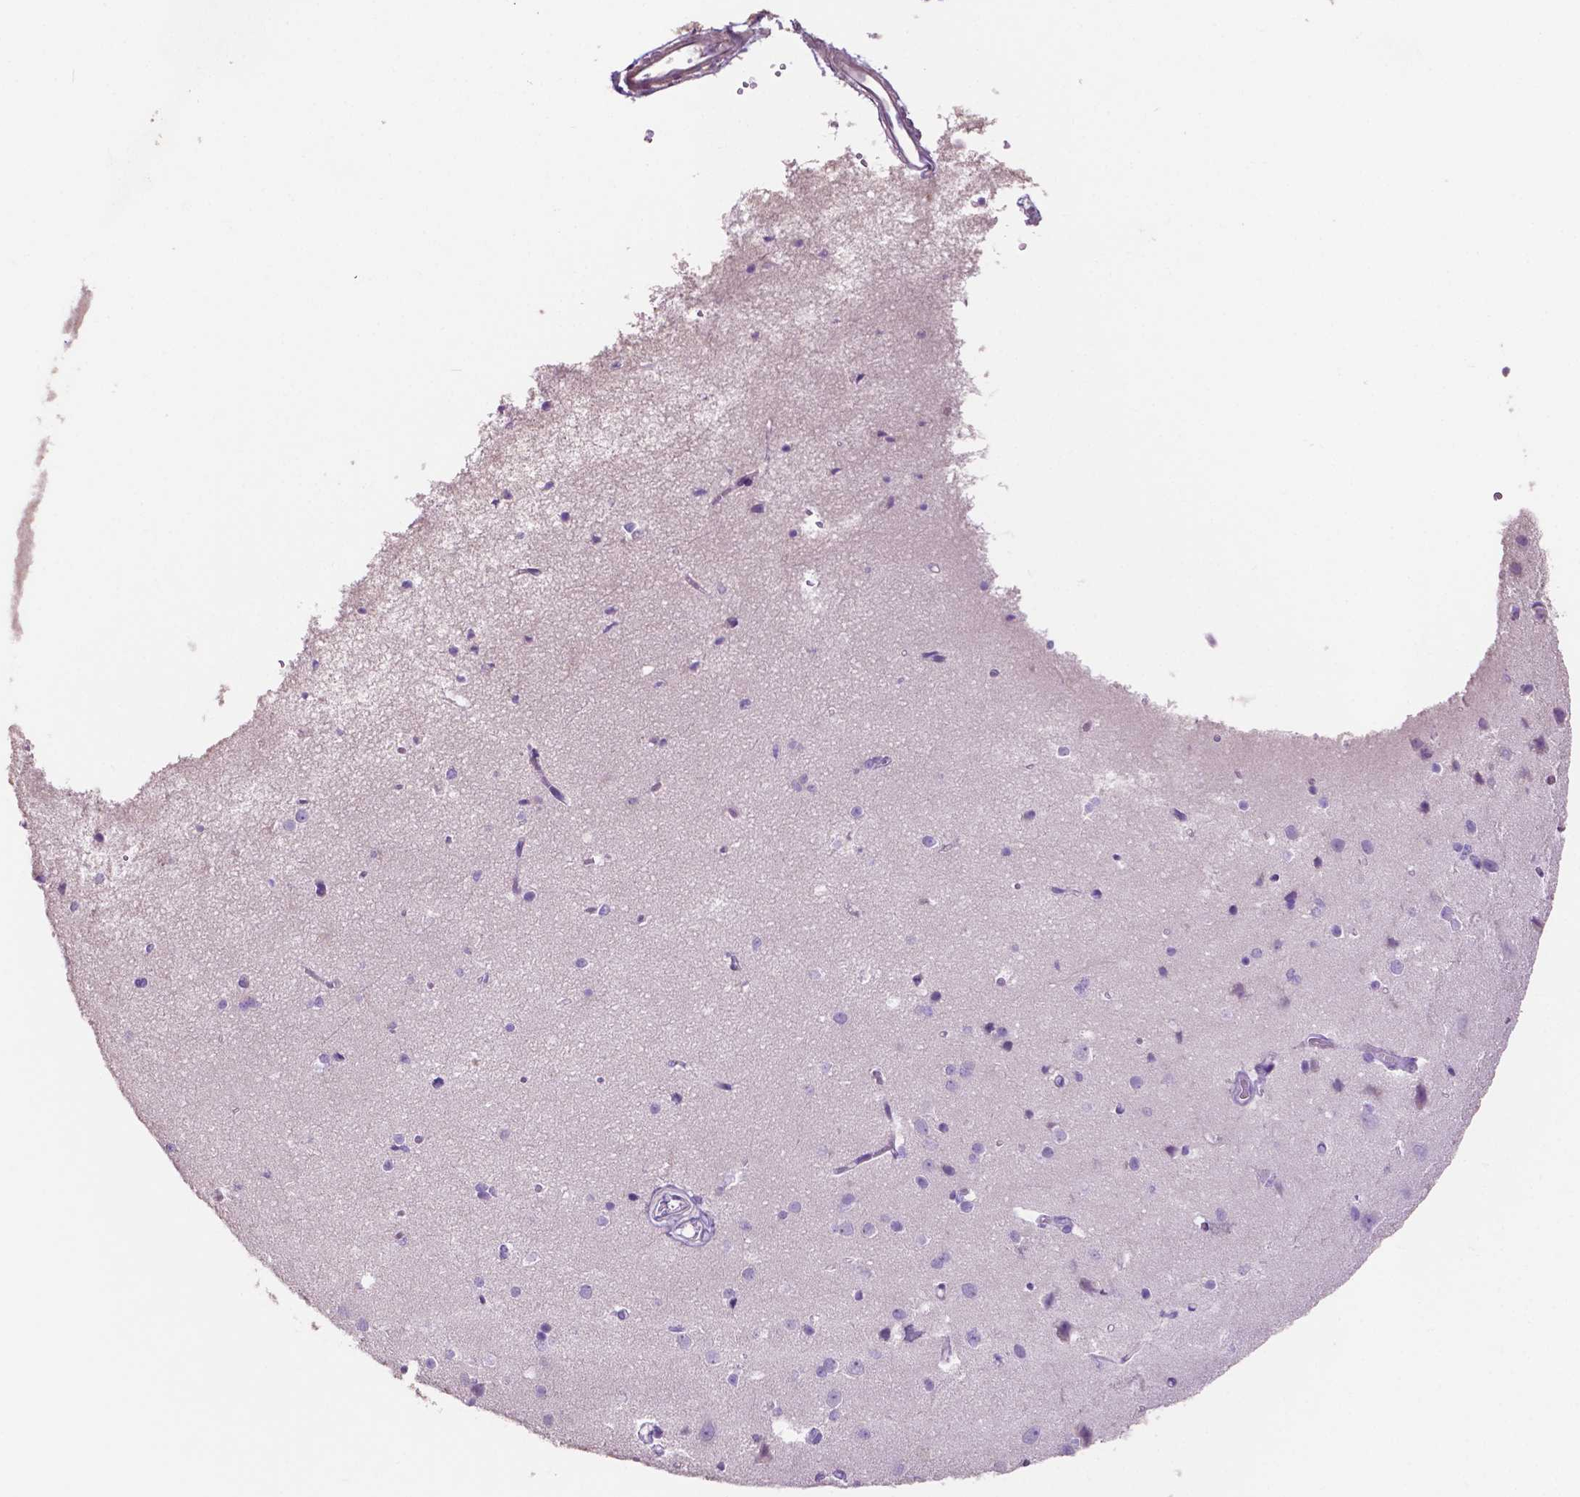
{"staining": {"intensity": "negative", "quantity": "none", "location": "none"}, "tissue": "cerebral cortex", "cell_type": "Endothelial cells", "image_type": "normal", "snomed": [{"axis": "morphology", "description": "Normal tissue, NOS"}, {"axis": "topography", "description": "Cerebral cortex"}], "caption": "Immunohistochemistry of normal cerebral cortex reveals no staining in endothelial cells. (DAB (3,3'-diaminobenzidine) immunohistochemistry with hematoxylin counter stain).", "gene": "CLDN17", "patient": {"sex": "male", "age": 37}}